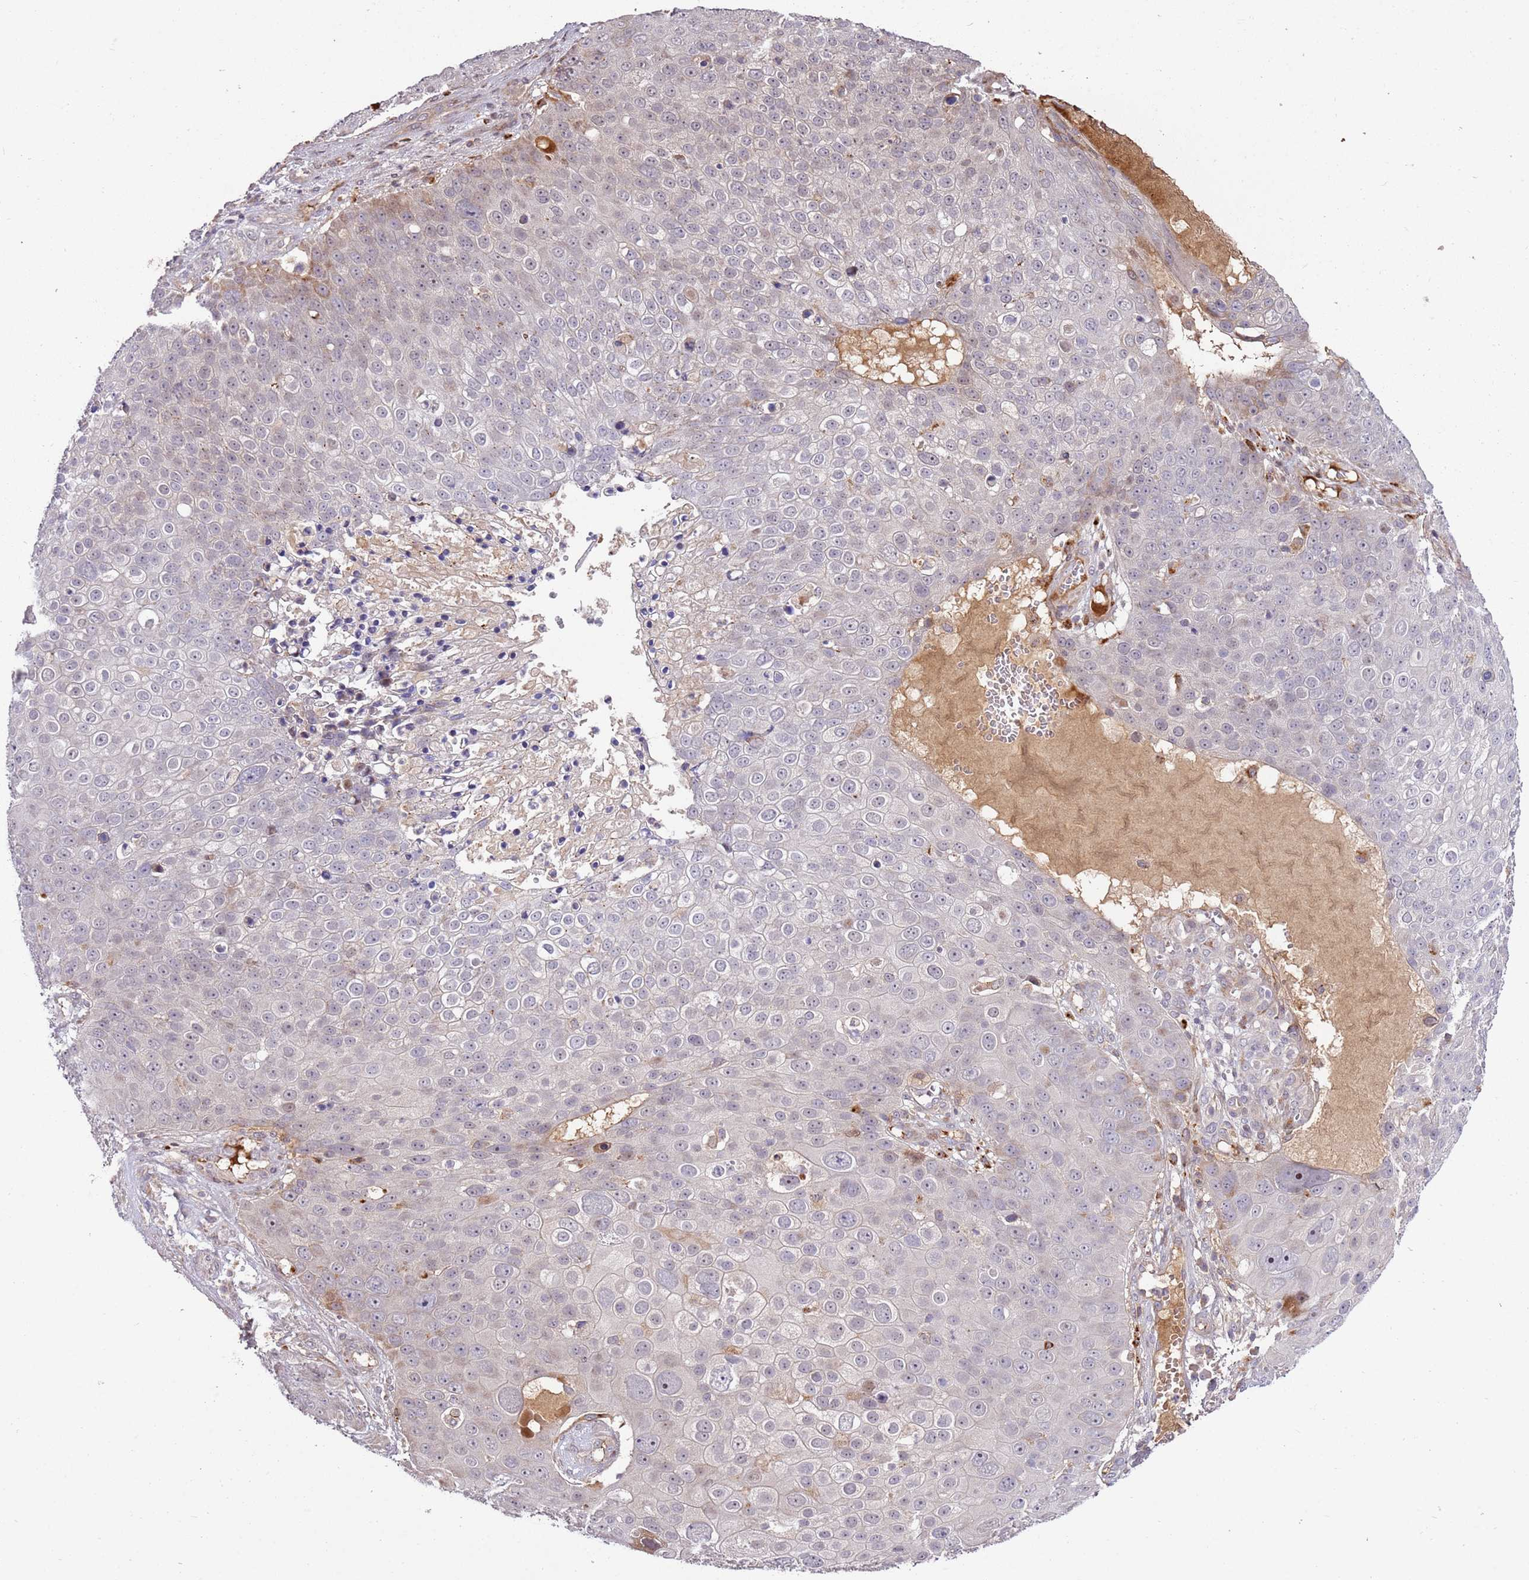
{"staining": {"intensity": "weak", "quantity": "<25%", "location": "cytoplasmic/membranous"}, "tissue": "skin cancer", "cell_type": "Tumor cells", "image_type": "cancer", "snomed": [{"axis": "morphology", "description": "Squamous cell carcinoma, NOS"}, {"axis": "topography", "description": "Skin"}], "caption": "Human skin squamous cell carcinoma stained for a protein using IHC displays no staining in tumor cells.", "gene": "RHBDL1", "patient": {"sex": "male", "age": 71}}